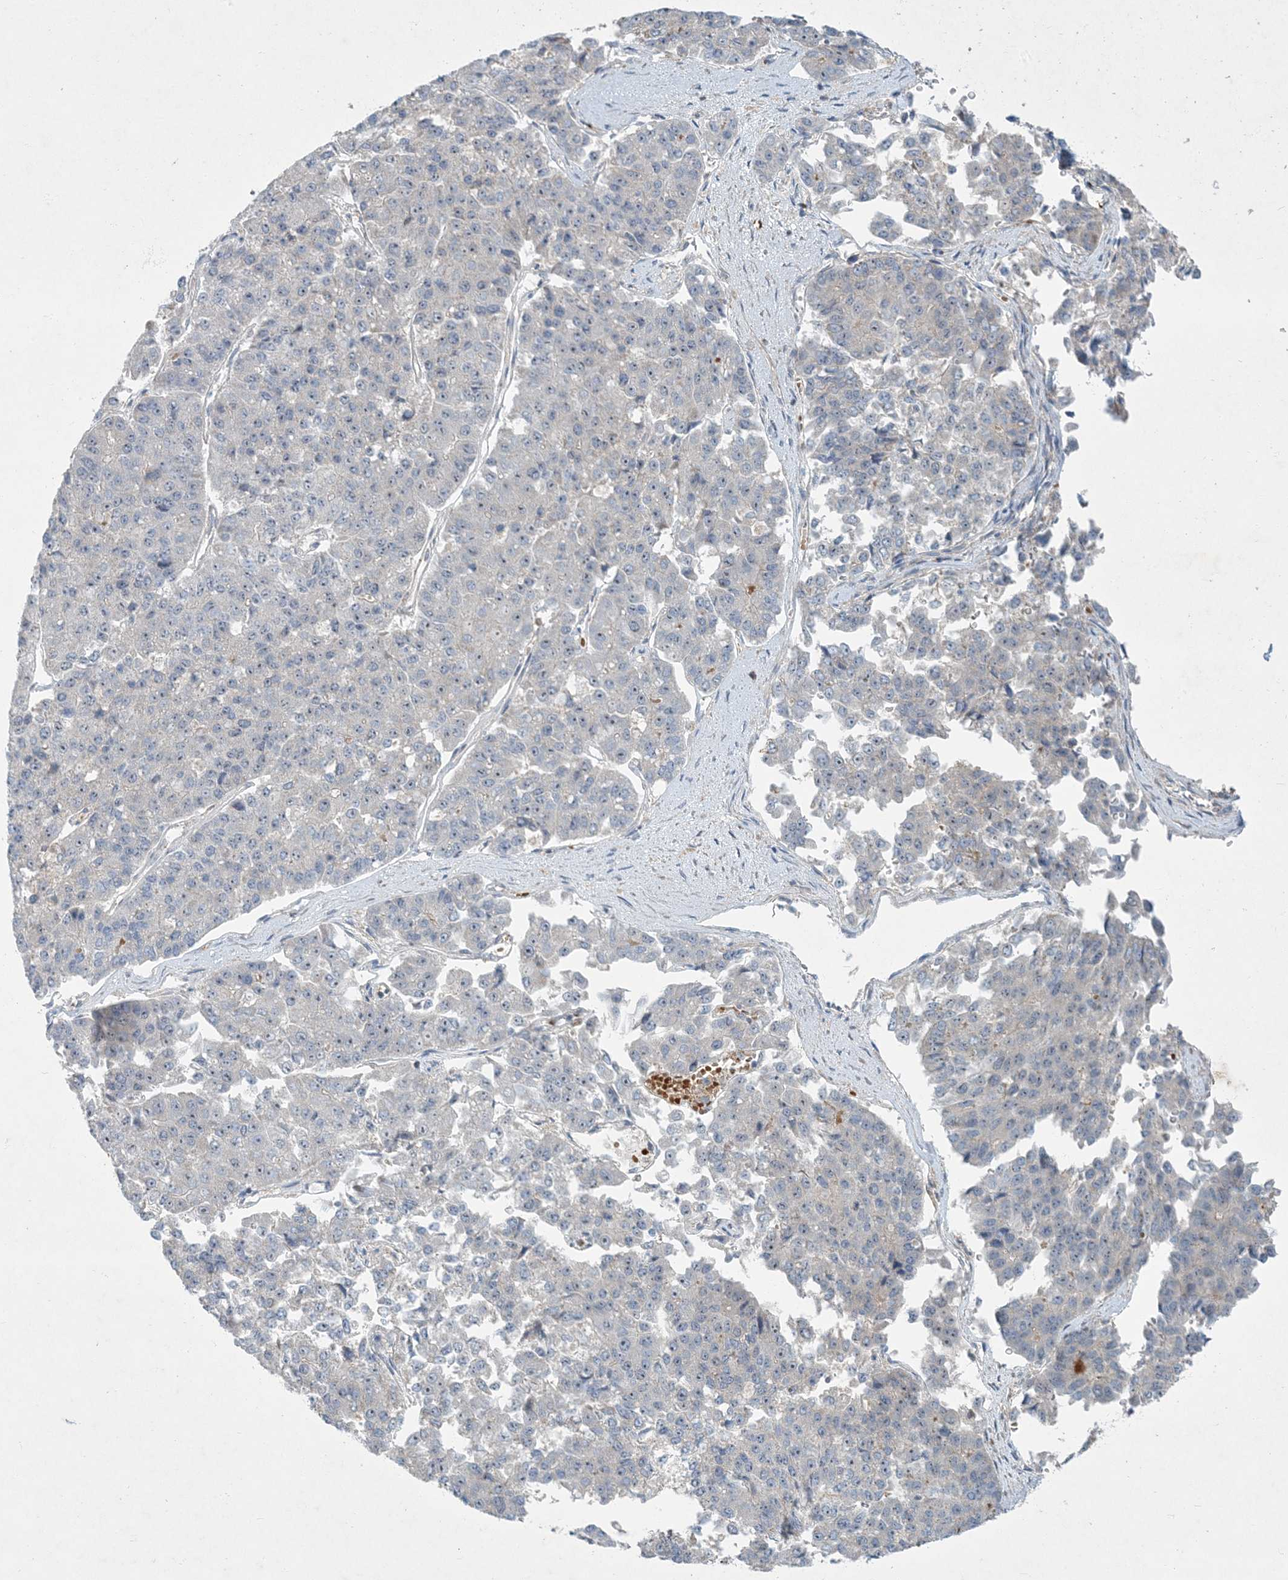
{"staining": {"intensity": "negative", "quantity": "none", "location": "none"}, "tissue": "pancreatic cancer", "cell_type": "Tumor cells", "image_type": "cancer", "snomed": [{"axis": "morphology", "description": "Adenocarcinoma, NOS"}, {"axis": "topography", "description": "Pancreas"}], "caption": "Immunohistochemical staining of human pancreatic cancer (adenocarcinoma) displays no significant staining in tumor cells.", "gene": "LTN1", "patient": {"sex": "male", "age": 50}}